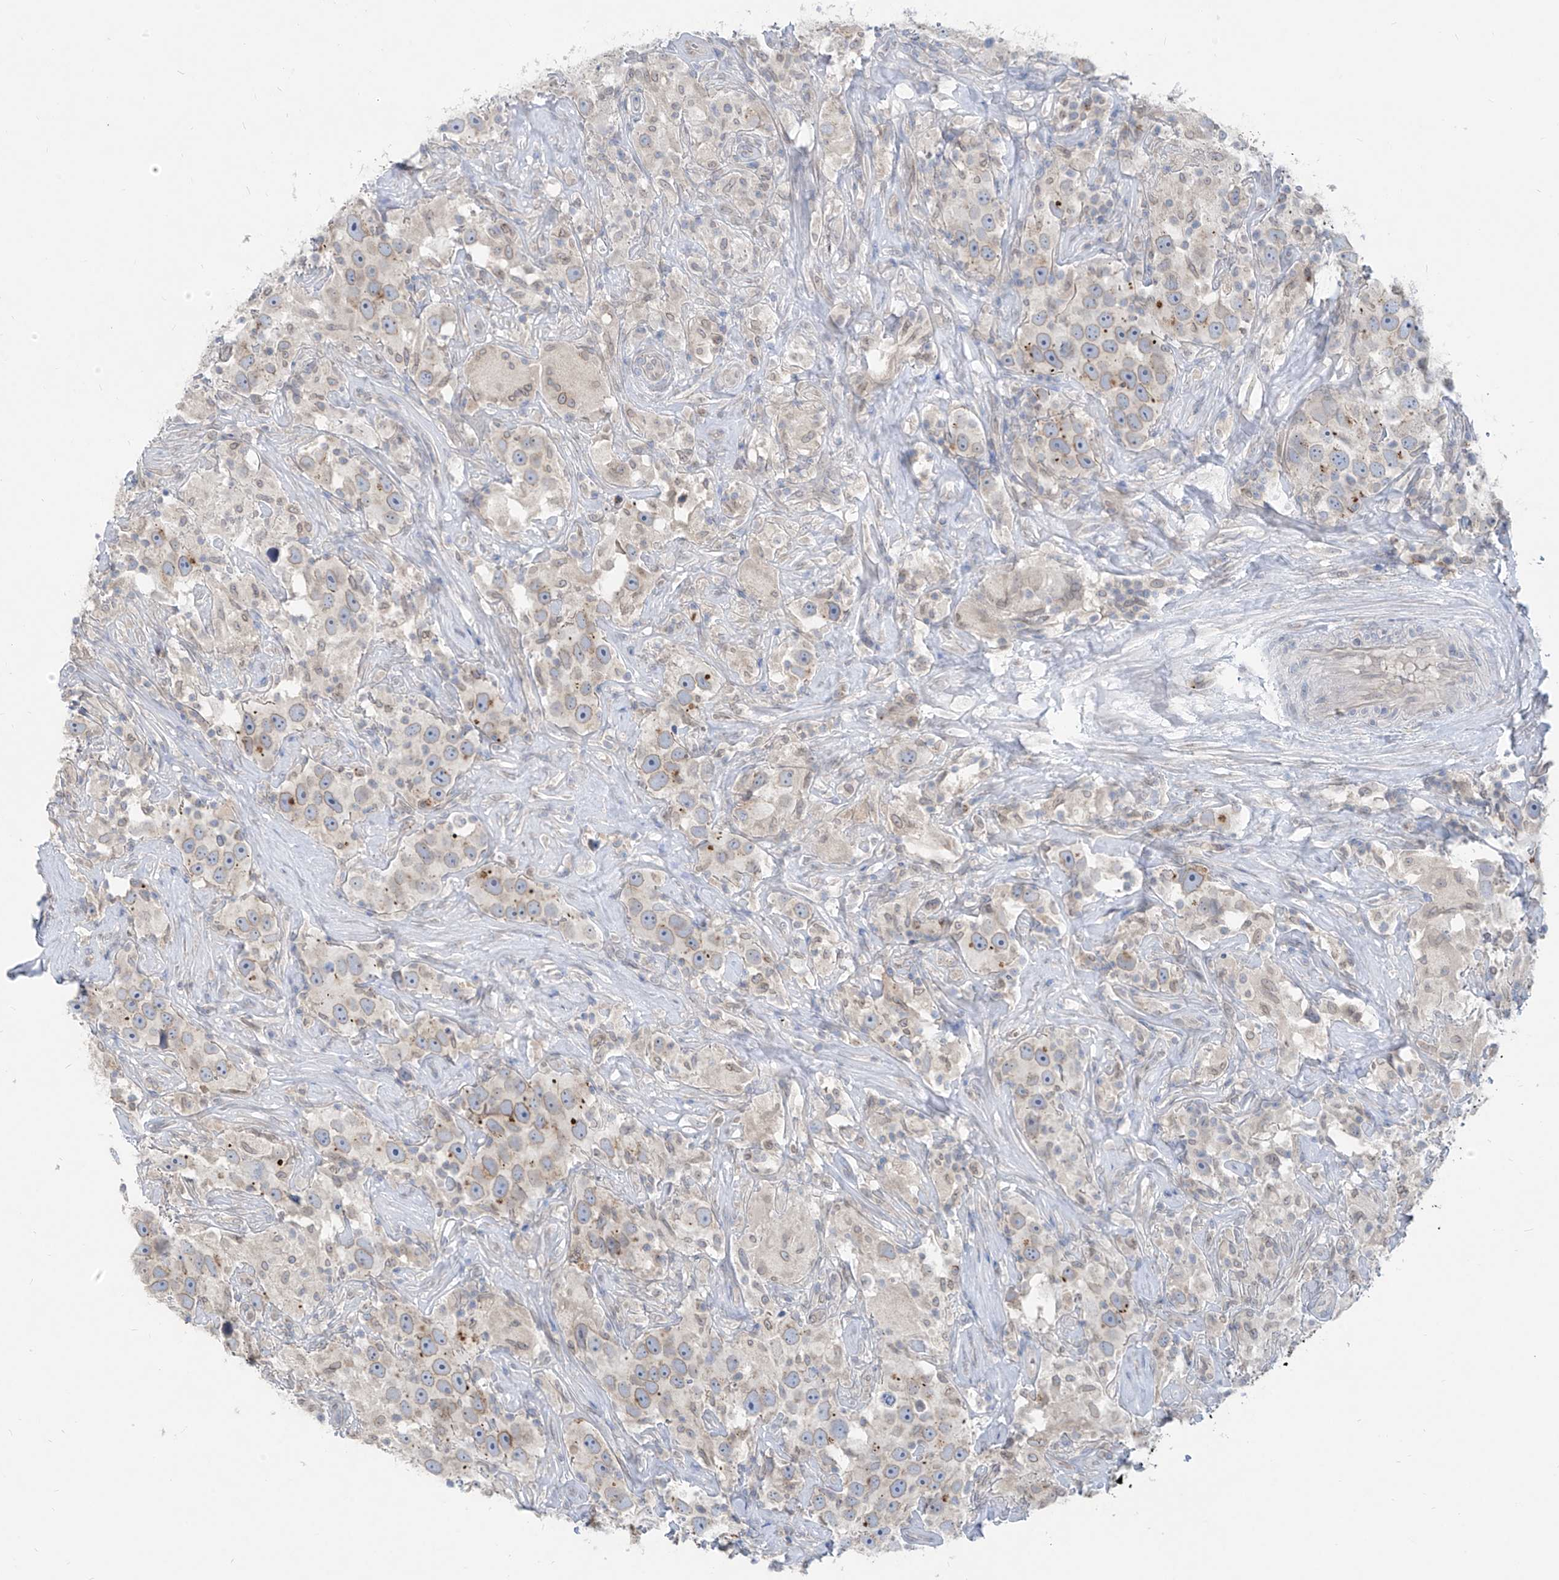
{"staining": {"intensity": "weak", "quantity": ">75%", "location": "cytoplasmic/membranous,nuclear"}, "tissue": "testis cancer", "cell_type": "Tumor cells", "image_type": "cancer", "snomed": [{"axis": "morphology", "description": "Seminoma, NOS"}, {"axis": "topography", "description": "Testis"}], "caption": "This micrograph shows immunohistochemistry (IHC) staining of human testis cancer (seminoma), with low weak cytoplasmic/membranous and nuclear expression in about >75% of tumor cells.", "gene": "KRTAP25-1", "patient": {"sex": "male", "age": 49}}